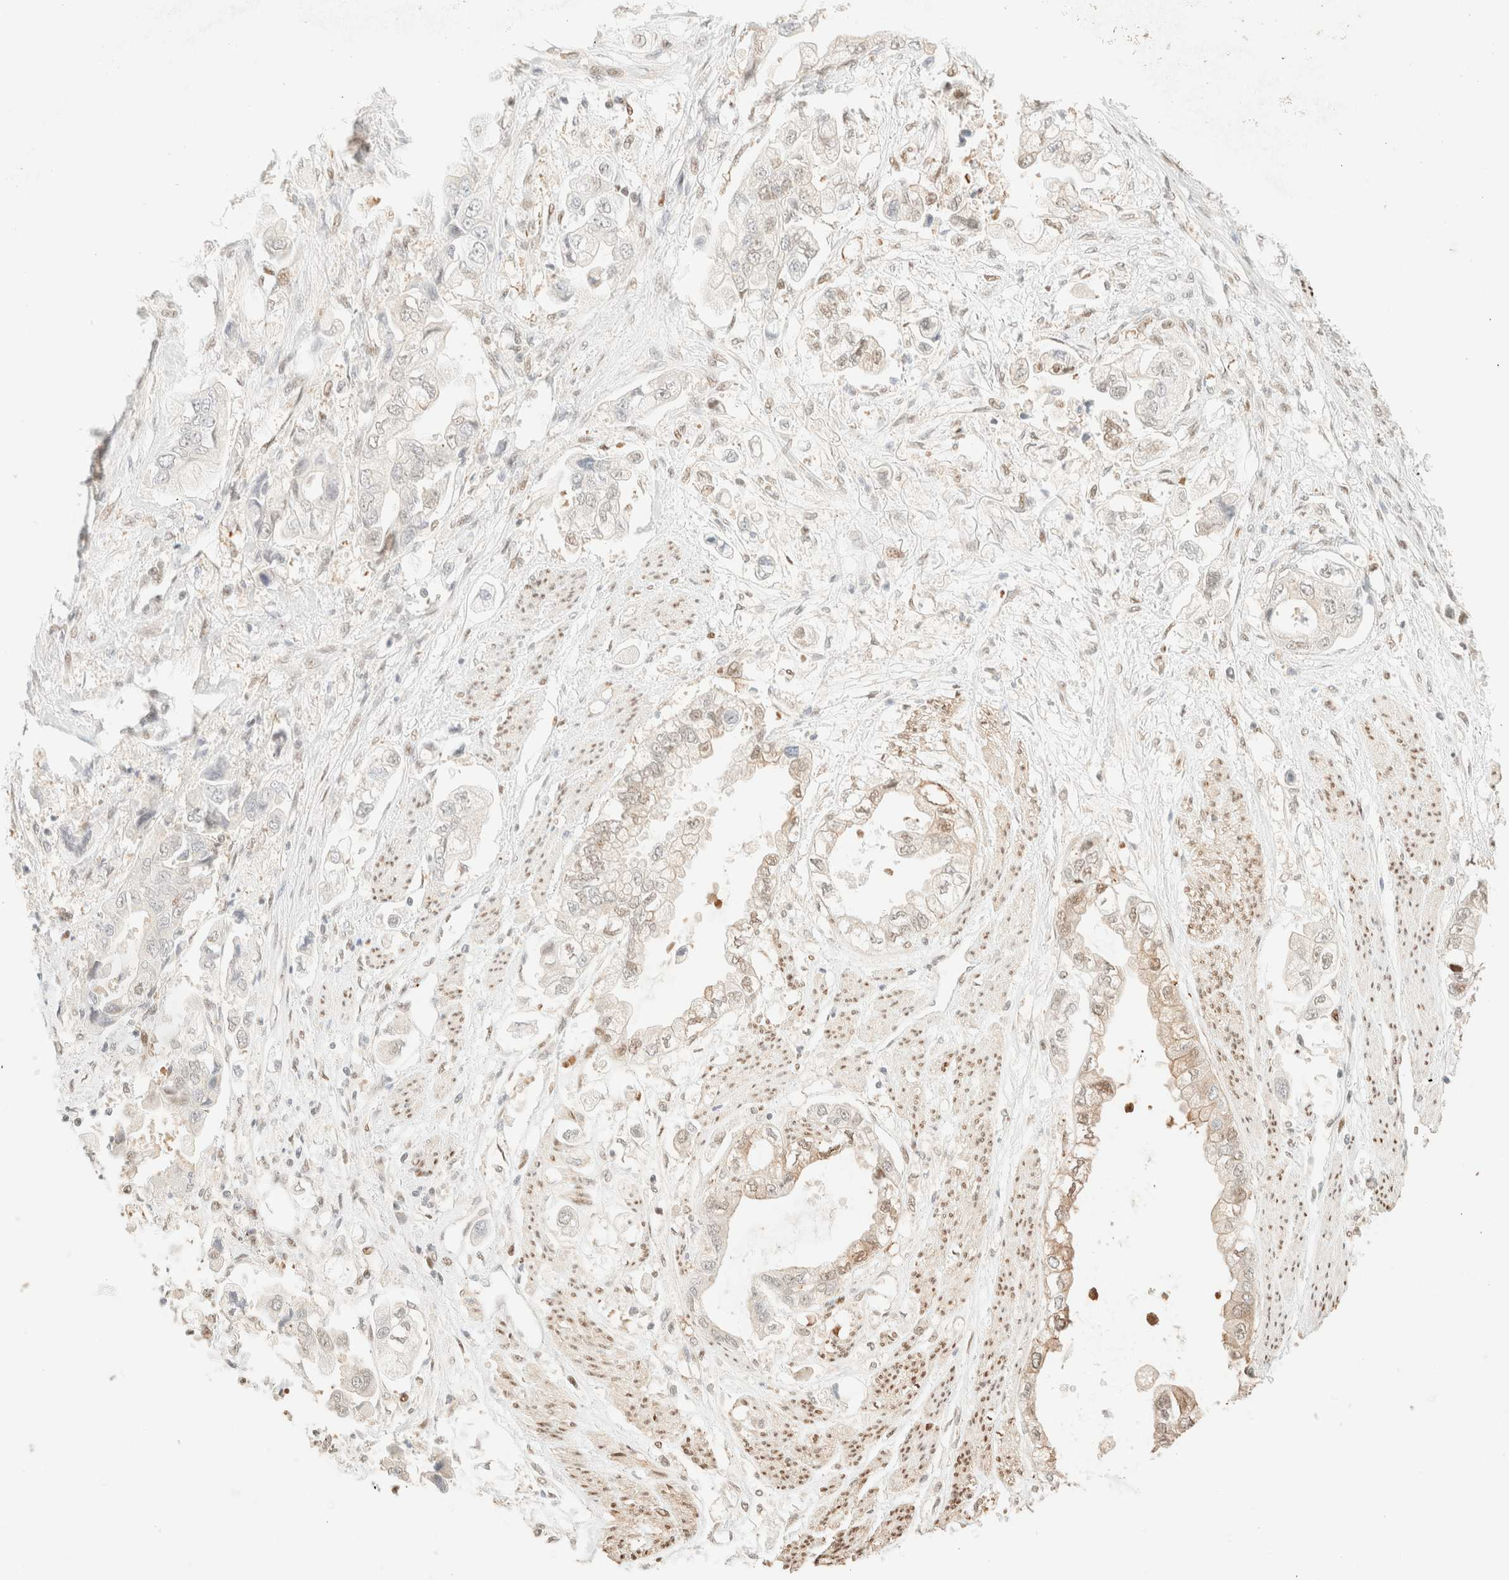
{"staining": {"intensity": "weak", "quantity": "<25%", "location": "nuclear"}, "tissue": "stomach cancer", "cell_type": "Tumor cells", "image_type": "cancer", "snomed": [{"axis": "morphology", "description": "Adenocarcinoma, NOS"}, {"axis": "topography", "description": "Stomach"}], "caption": "This is an IHC micrograph of human stomach adenocarcinoma. There is no expression in tumor cells.", "gene": "TSR1", "patient": {"sex": "male", "age": 62}}